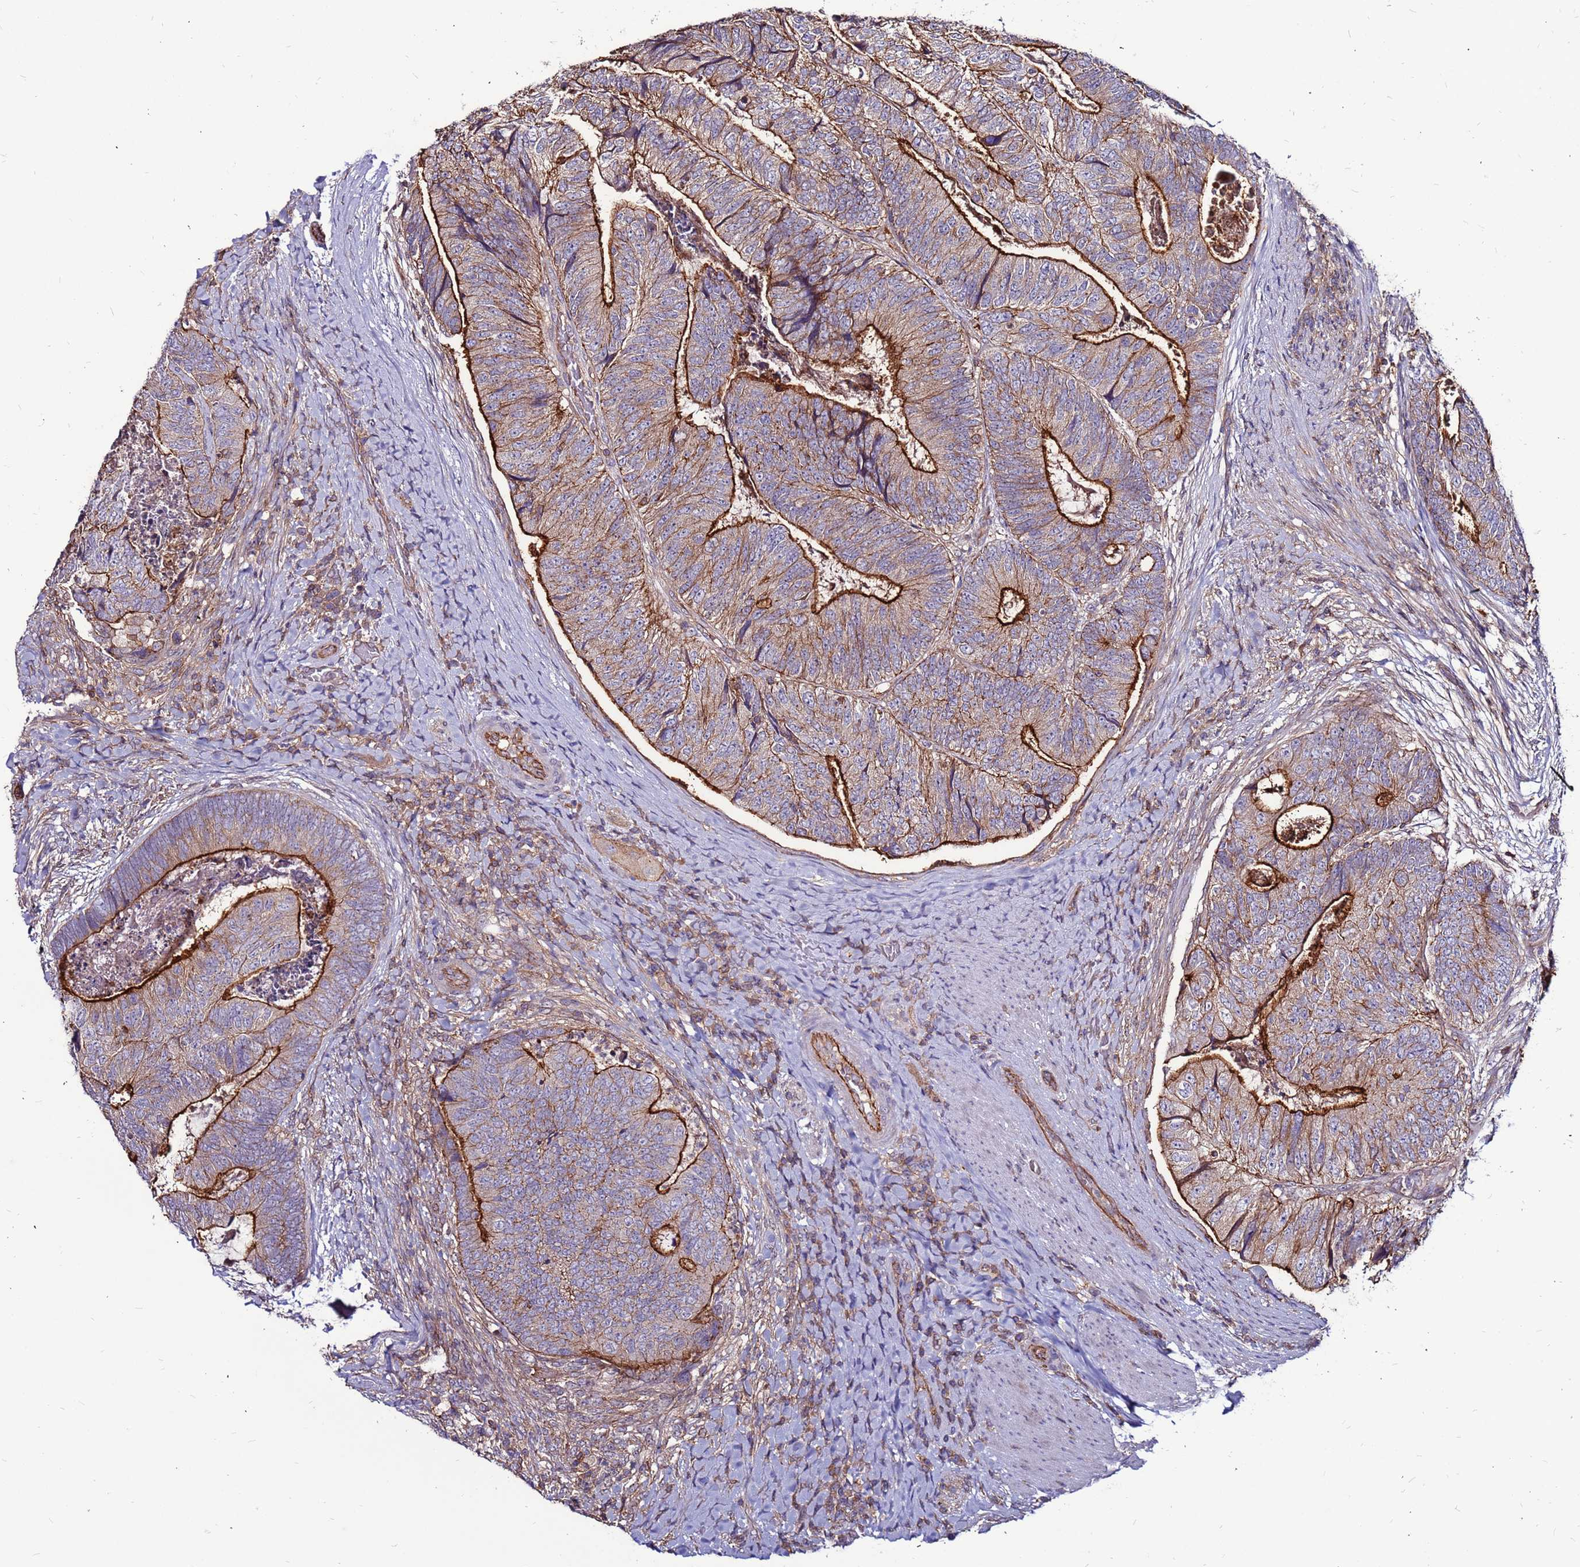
{"staining": {"intensity": "strong", "quantity": ">75%", "location": "cytoplasmic/membranous"}, "tissue": "colorectal cancer", "cell_type": "Tumor cells", "image_type": "cancer", "snomed": [{"axis": "morphology", "description": "Adenocarcinoma, NOS"}, {"axis": "topography", "description": "Colon"}], "caption": "This is an image of immunohistochemistry (IHC) staining of colorectal cancer (adenocarcinoma), which shows strong positivity in the cytoplasmic/membranous of tumor cells.", "gene": "NRN1L", "patient": {"sex": "female", "age": 67}}